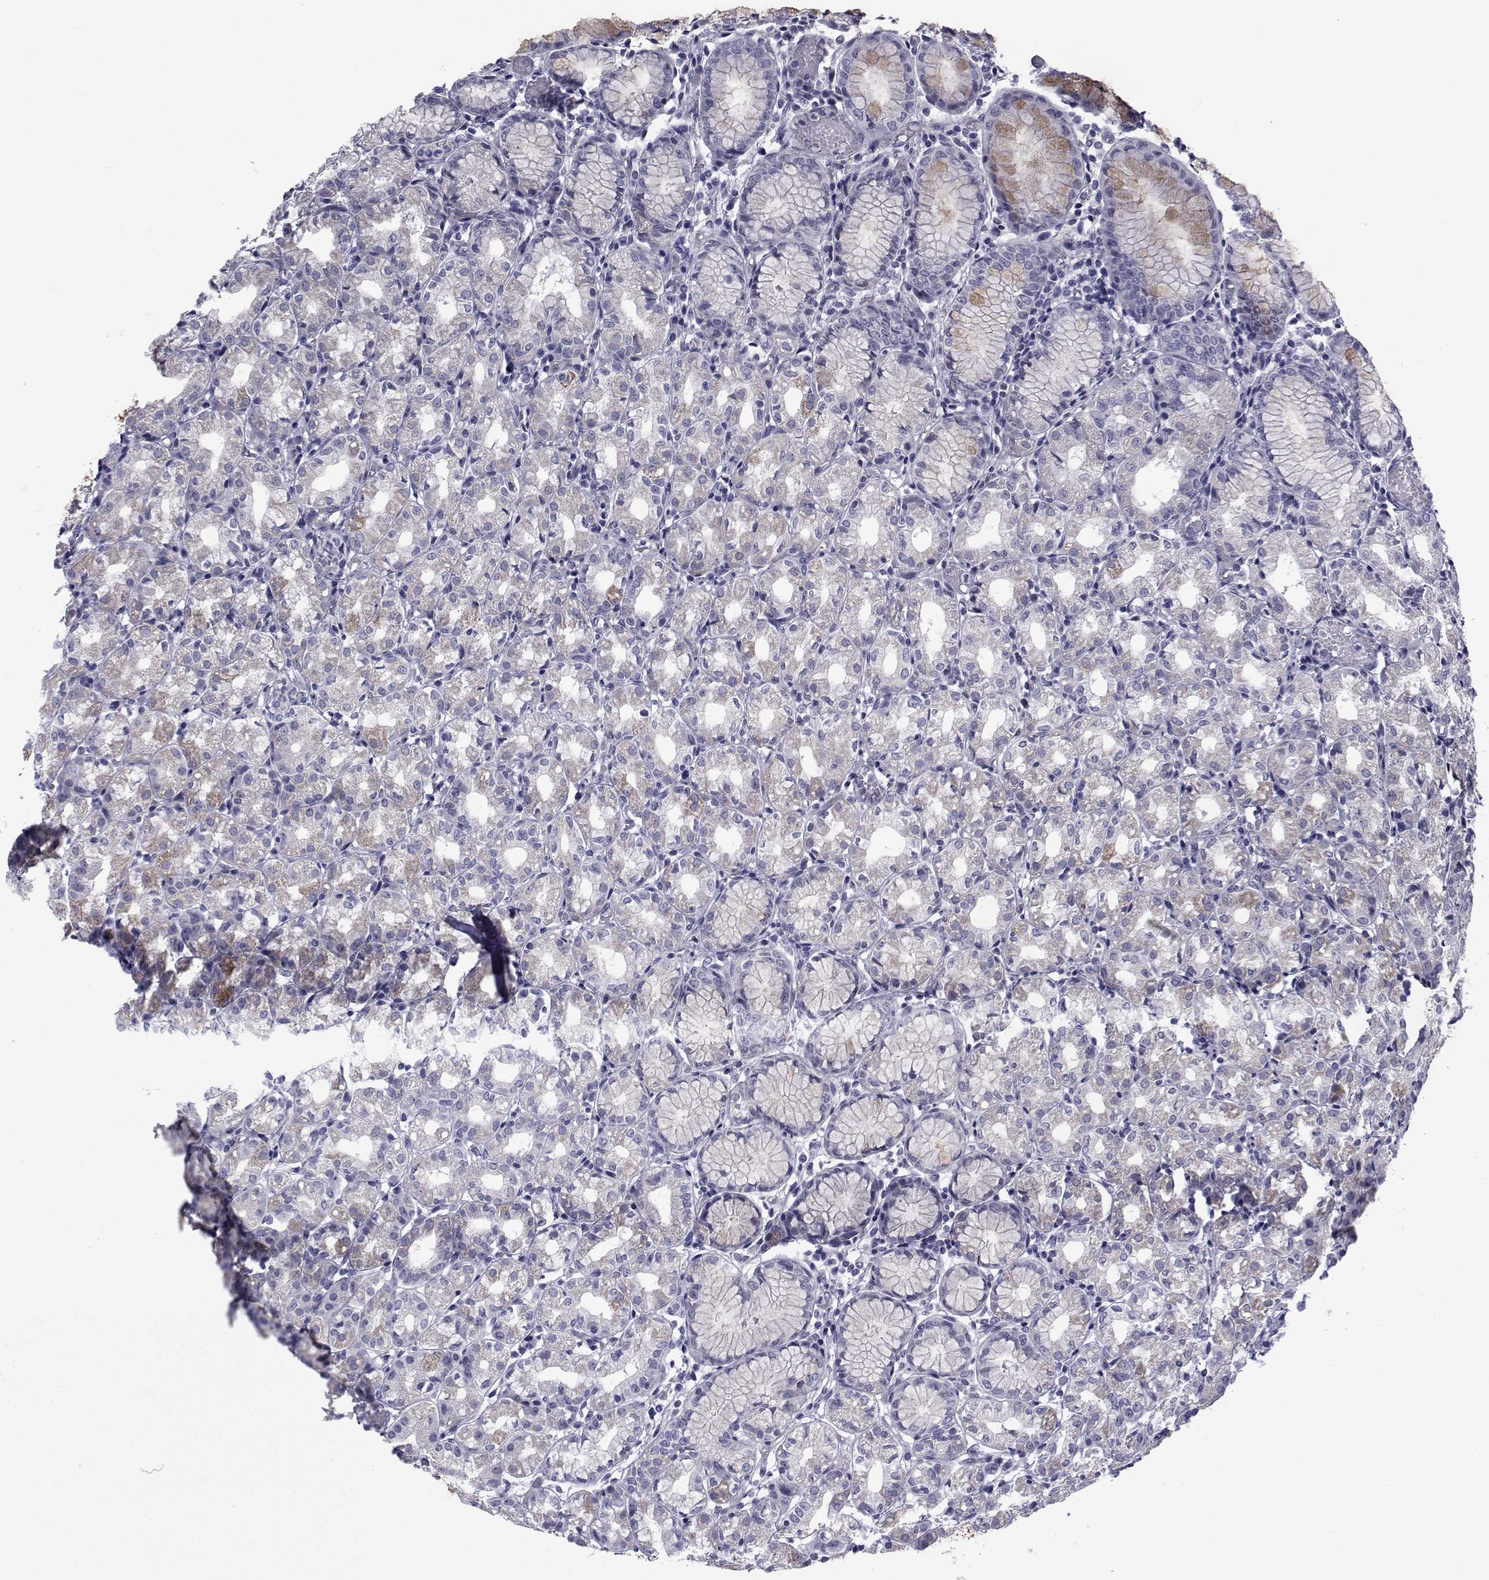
{"staining": {"intensity": "moderate", "quantity": "<25%", "location": "cytoplasmic/membranous"}, "tissue": "stomach", "cell_type": "Glandular cells", "image_type": "normal", "snomed": [{"axis": "morphology", "description": "Normal tissue, NOS"}, {"axis": "topography", "description": "Stomach"}], "caption": "Stomach stained for a protein reveals moderate cytoplasmic/membranous positivity in glandular cells.", "gene": "FDXR", "patient": {"sex": "female", "age": 57}}